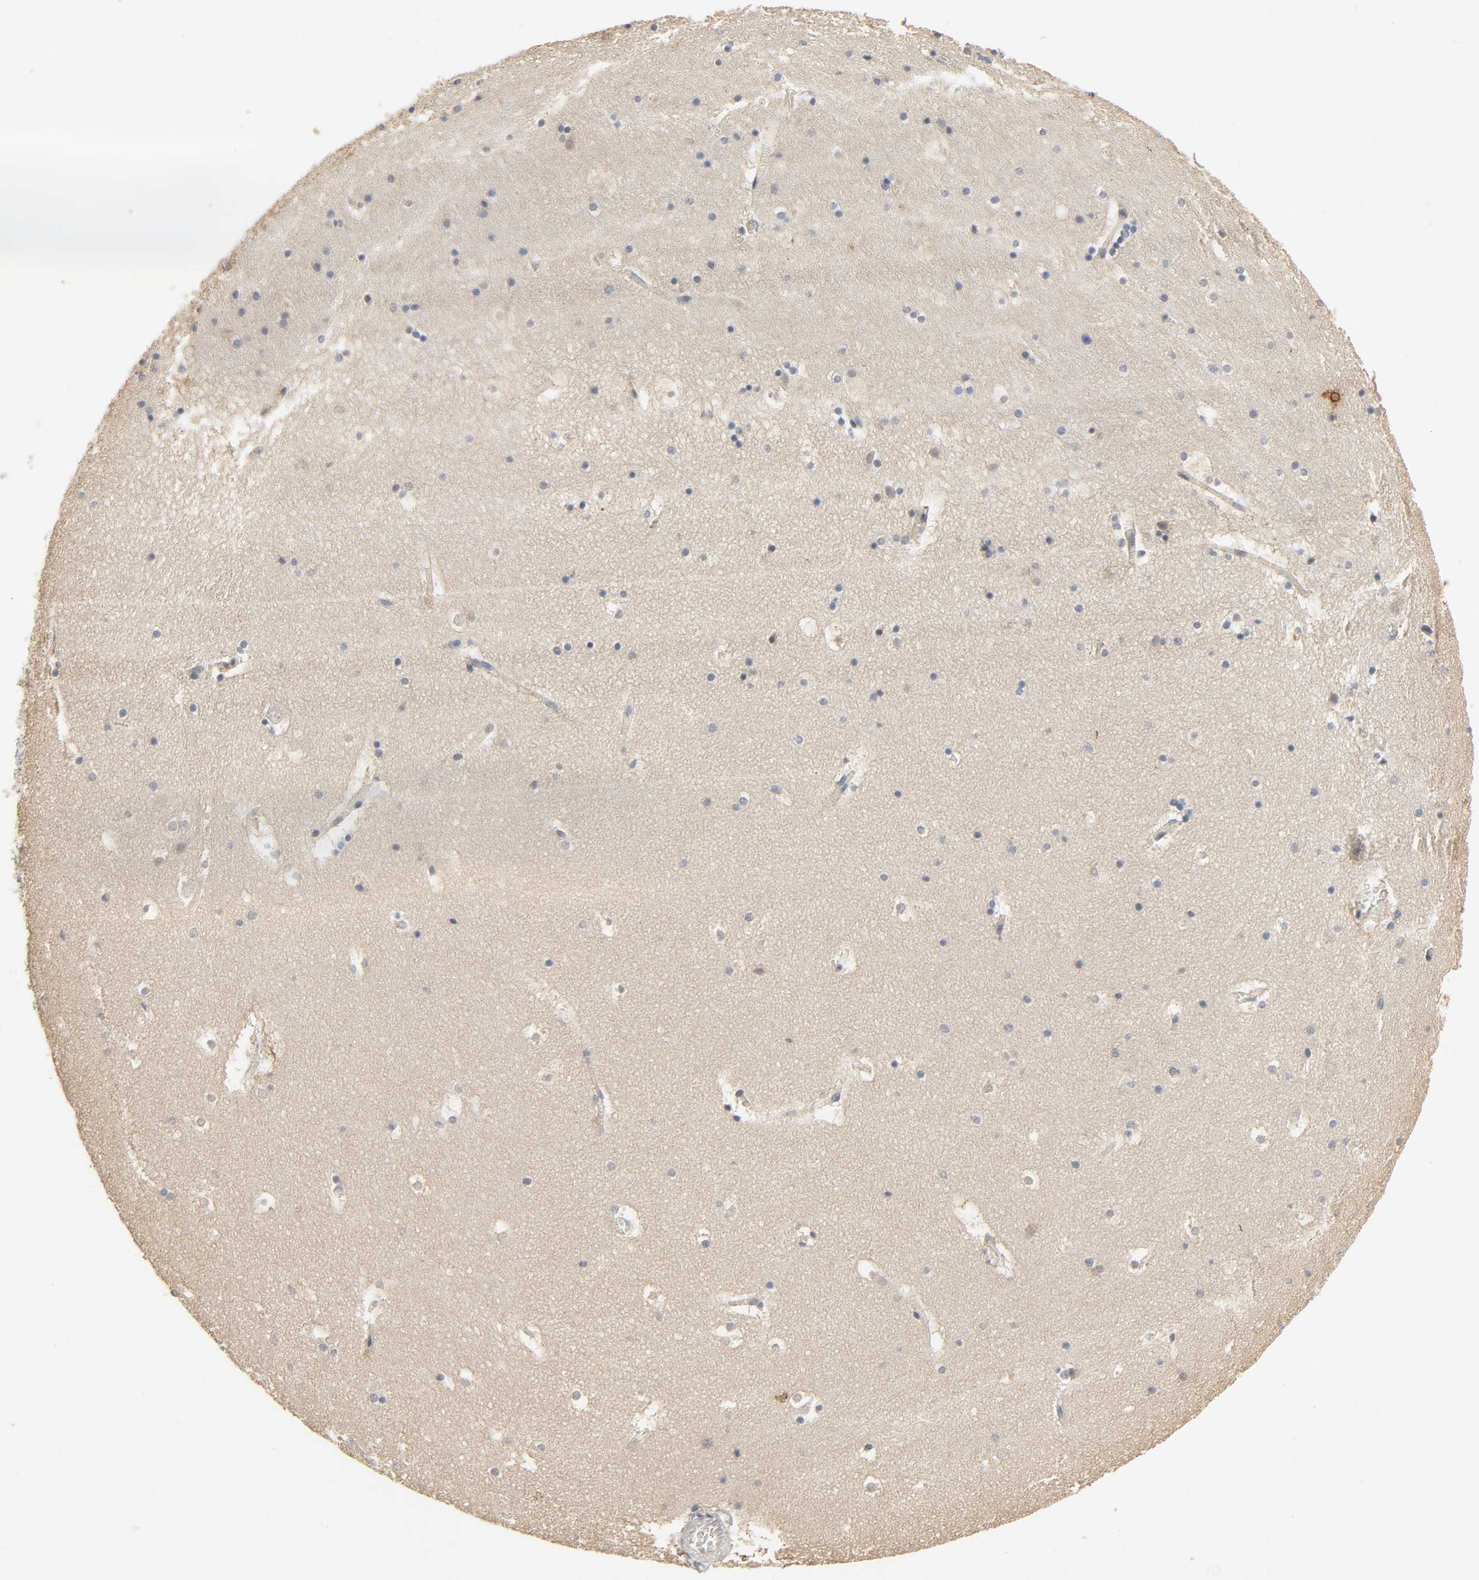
{"staining": {"intensity": "negative", "quantity": "none", "location": "none"}, "tissue": "hippocampus", "cell_type": "Glial cells", "image_type": "normal", "snomed": [{"axis": "morphology", "description": "Normal tissue, NOS"}, {"axis": "topography", "description": "Hippocampus"}], "caption": "Hippocampus stained for a protein using immunohistochemistry displays no expression glial cells.", "gene": "MAGEA8", "patient": {"sex": "male", "age": 45}}